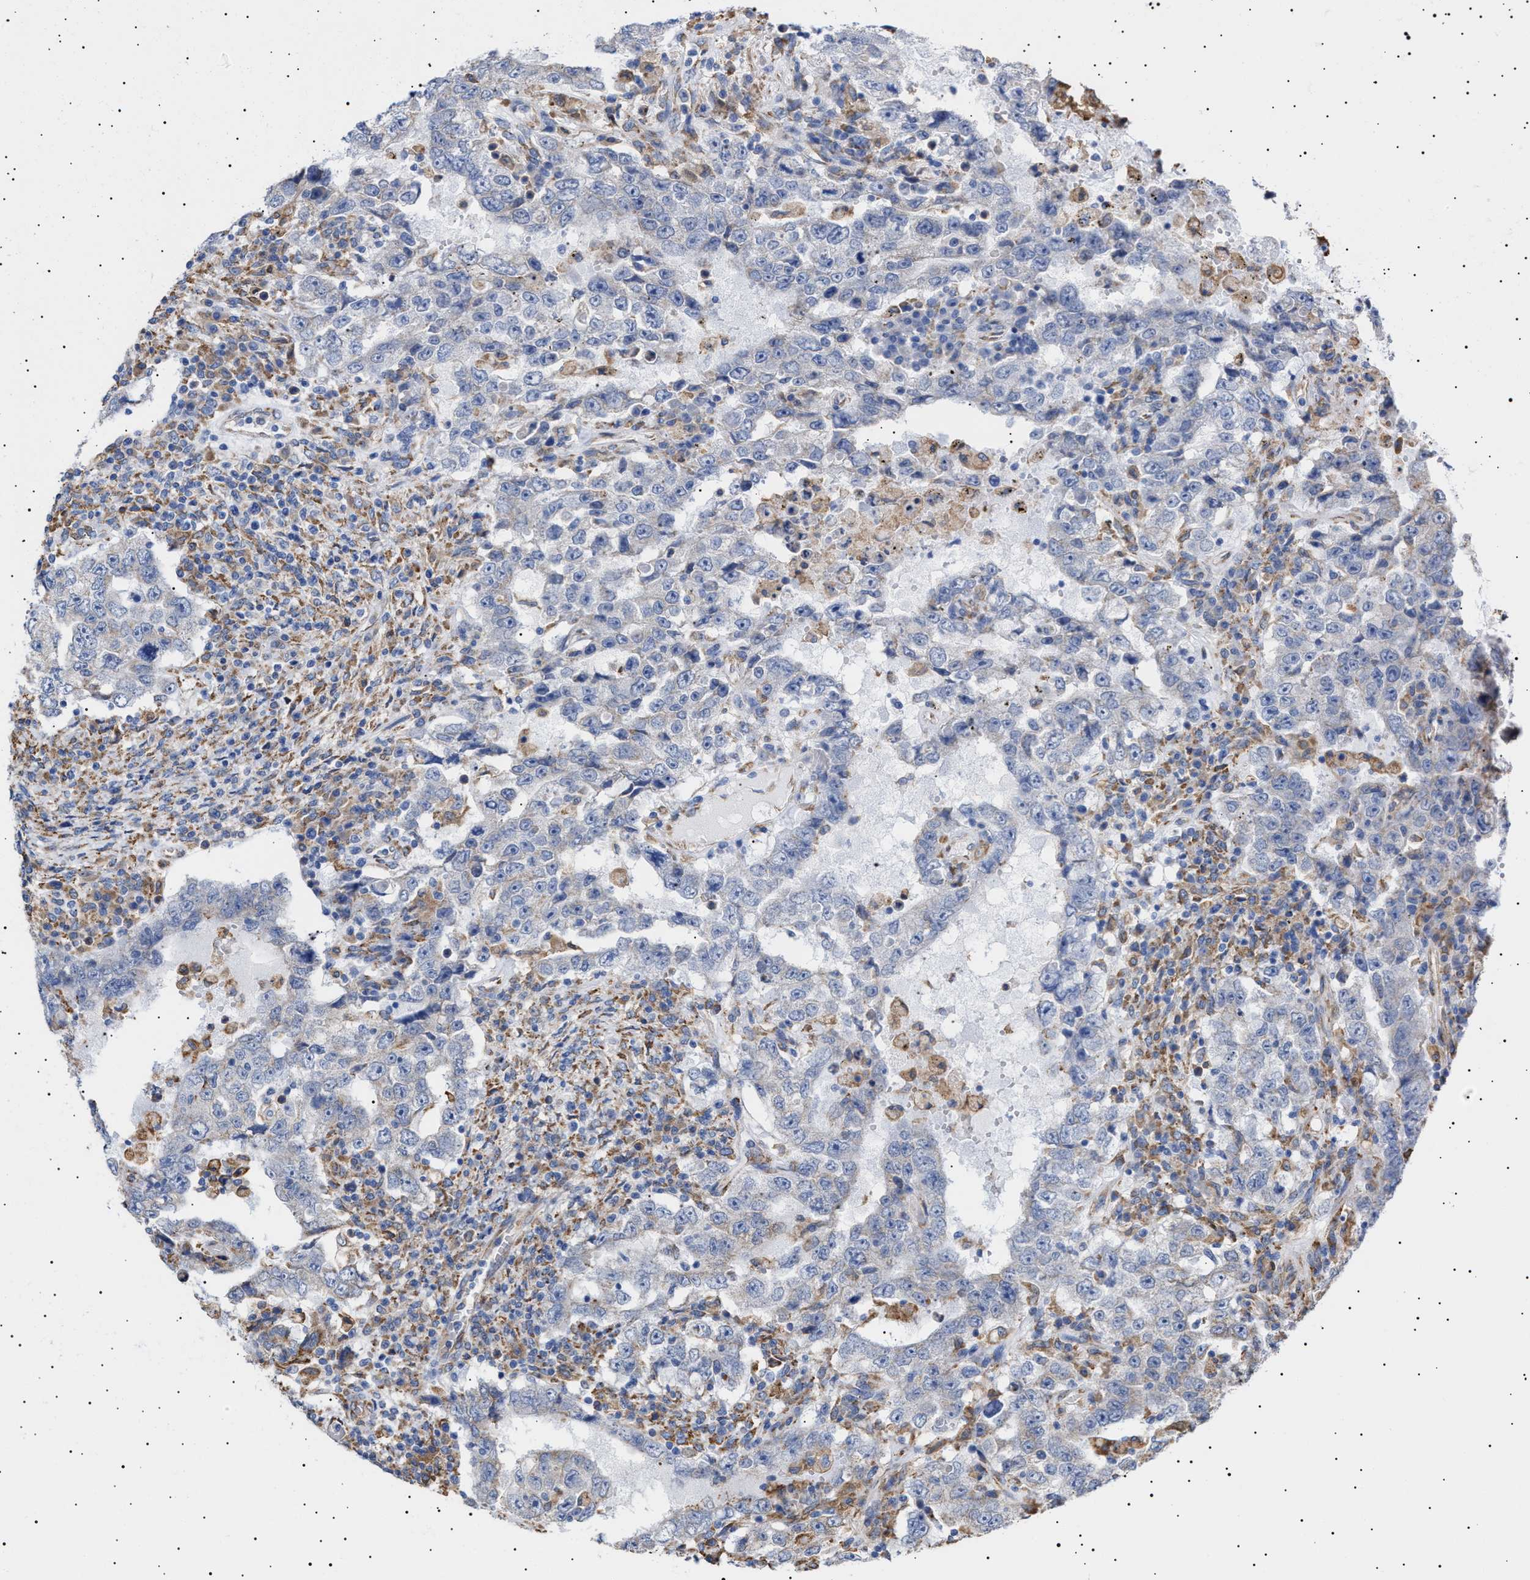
{"staining": {"intensity": "negative", "quantity": "none", "location": "none"}, "tissue": "testis cancer", "cell_type": "Tumor cells", "image_type": "cancer", "snomed": [{"axis": "morphology", "description": "Carcinoma, Embryonal, NOS"}, {"axis": "topography", "description": "Testis"}], "caption": "This is an IHC photomicrograph of human embryonal carcinoma (testis). There is no staining in tumor cells.", "gene": "ERCC6L2", "patient": {"sex": "male", "age": 26}}